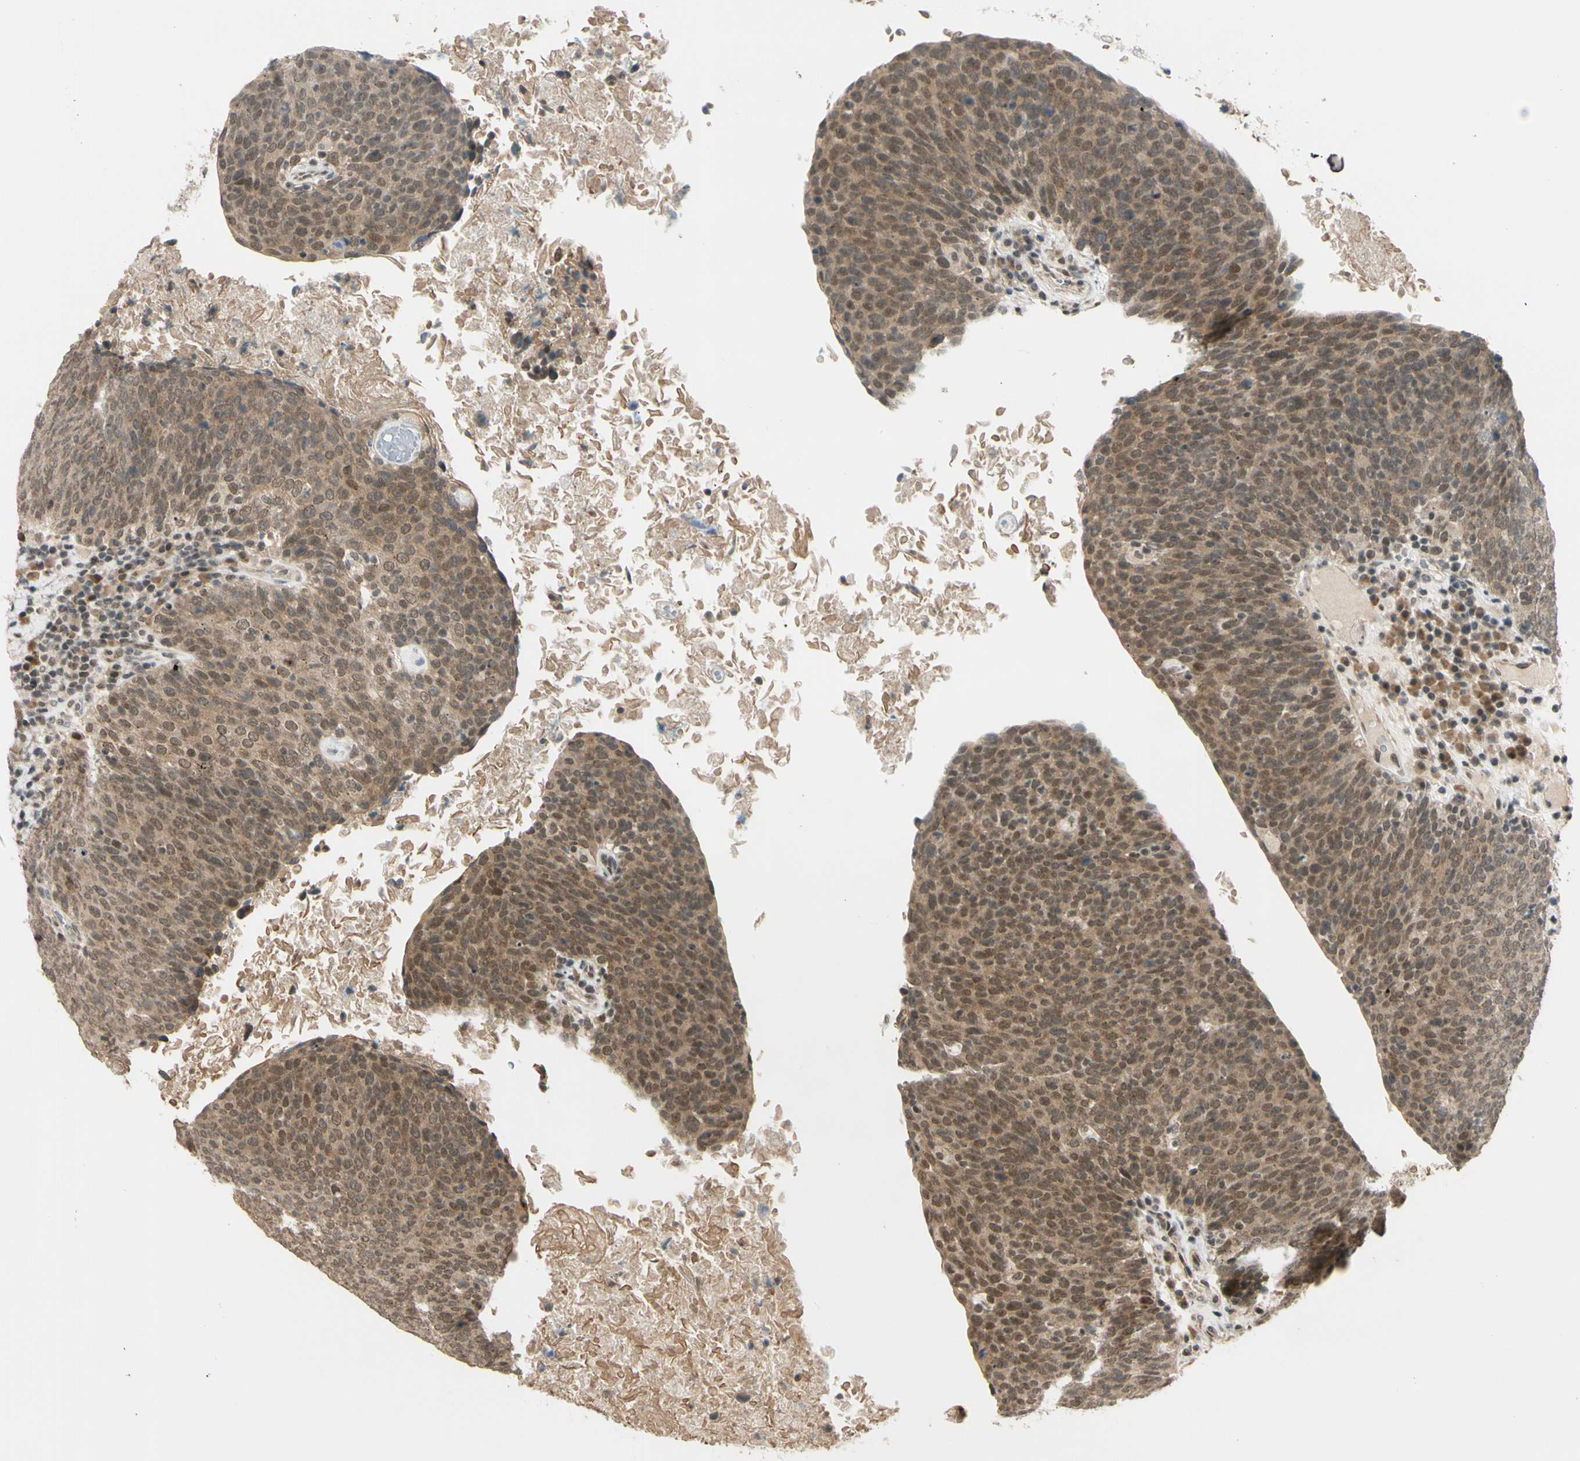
{"staining": {"intensity": "moderate", "quantity": ">75%", "location": "cytoplasmic/membranous,nuclear"}, "tissue": "head and neck cancer", "cell_type": "Tumor cells", "image_type": "cancer", "snomed": [{"axis": "morphology", "description": "Squamous cell carcinoma, NOS"}, {"axis": "morphology", "description": "Squamous cell carcinoma, metastatic, NOS"}, {"axis": "topography", "description": "Lymph node"}, {"axis": "topography", "description": "Head-Neck"}], "caption": "DAB (3,3'-diaminobenzidine) immunohistochemical staining of squamous cell carcinoma (head and neck) shows moderate cytoplasmic/membranous and nuclear protein positivity in approximately >75% of tumor cells.", "gene": "BRMS1", "patient": {"sex": "male", "age": 62}}